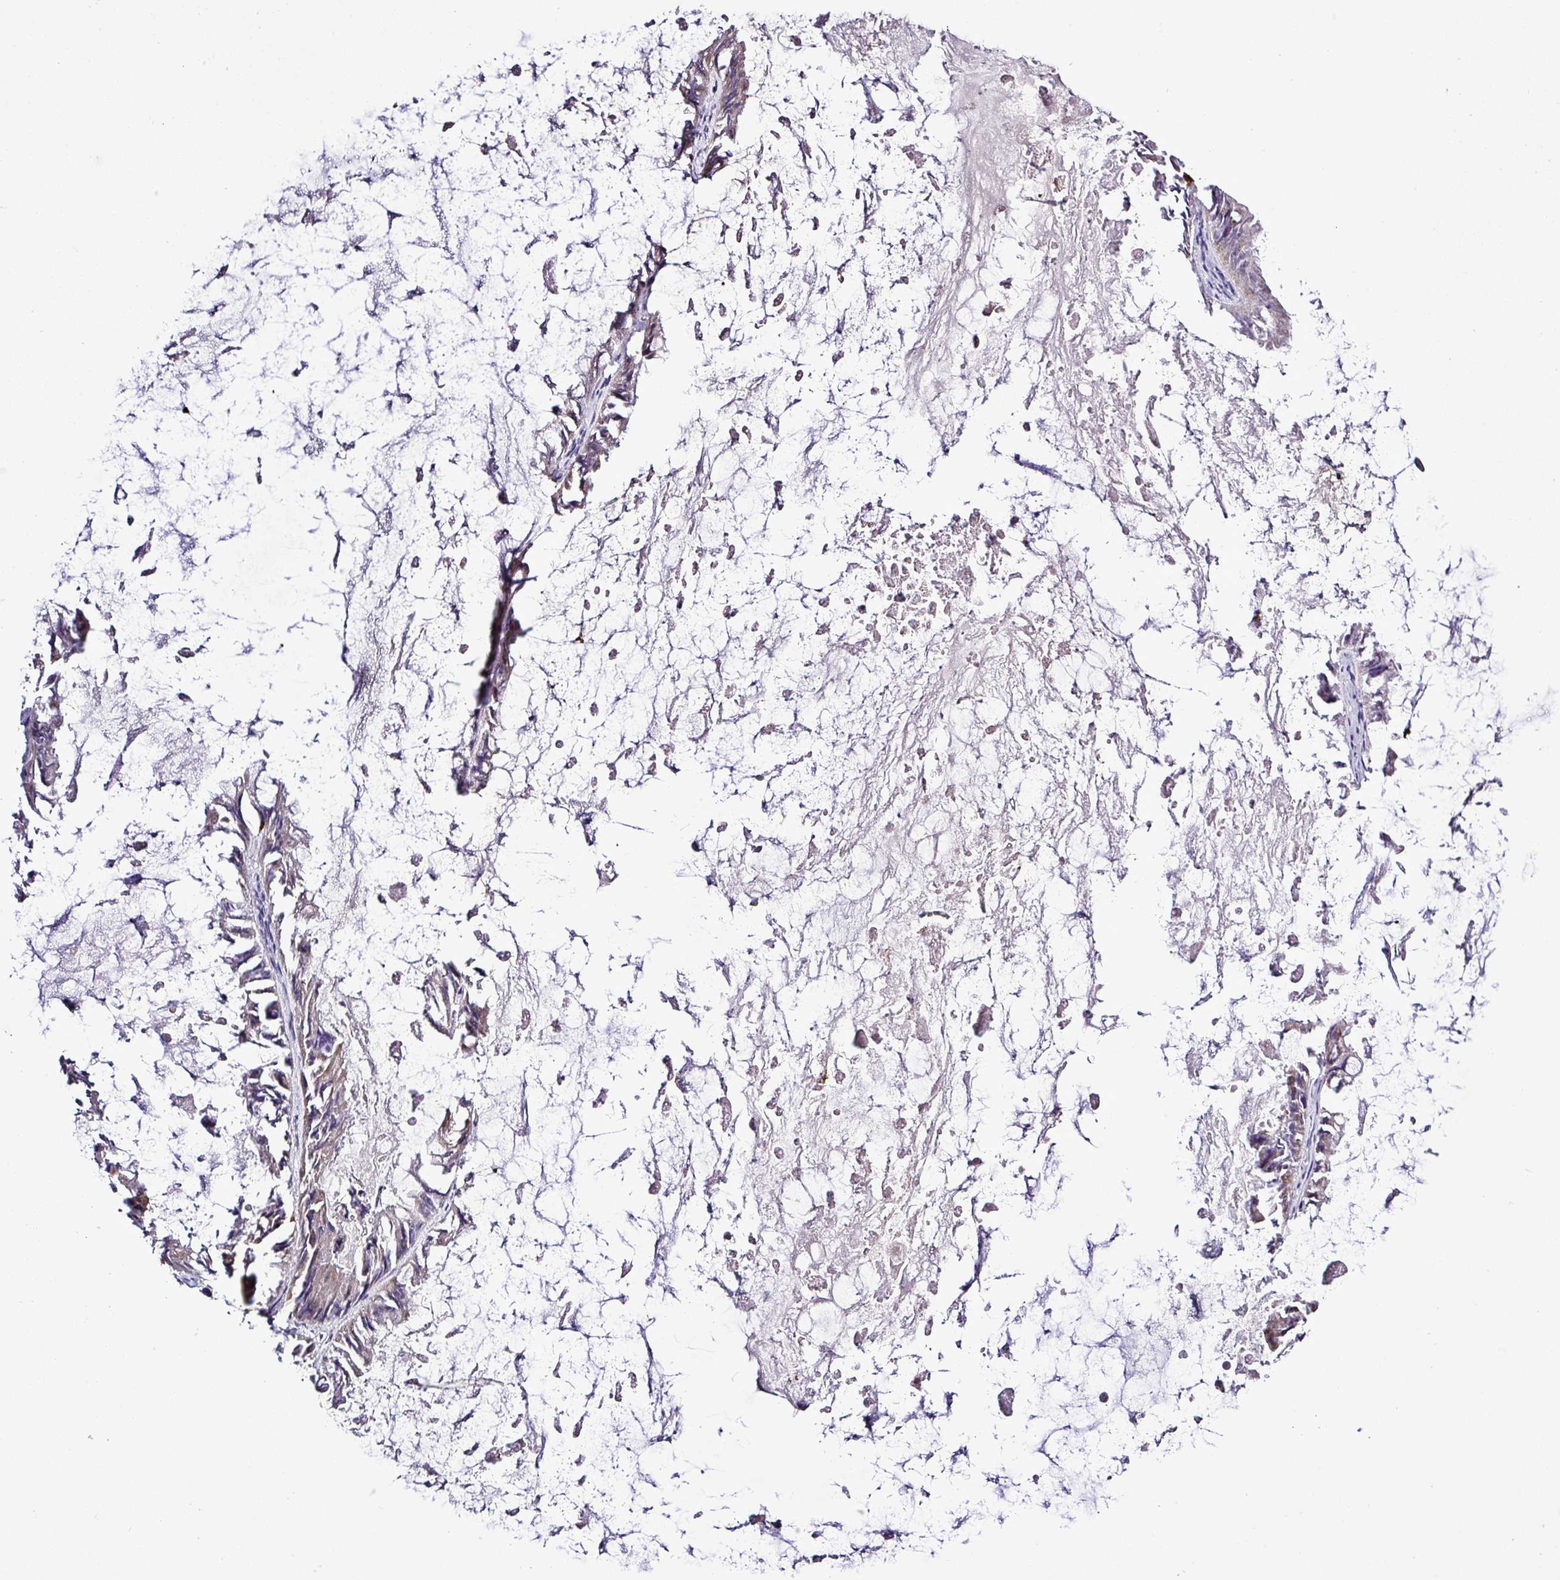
{"staining": {"intensity": "moderate", "quantity": "<25%", "location": "cytoplasmic/membranous"}, "tissue": "ovarian cancer", "cell_type": "Tumor cells", "image_type": "cancer", "snomed": [{"axis": "morphology", "description": "Cystadenocarcinoma, mucinous, NOS"}, {"axis": "topography", "description": "Ovary"}], "caption": "DAB (3,3'-diaminobenzidine) immunohistochemical staining of human ovarian mucinous cystadenocarcinoma demonstrates moderate cytoplasmic/membranous protein positivity in approximately <25% of tumor cells.", "gene": "CWH43", "patient": {"sex": "female", "age": 61}}